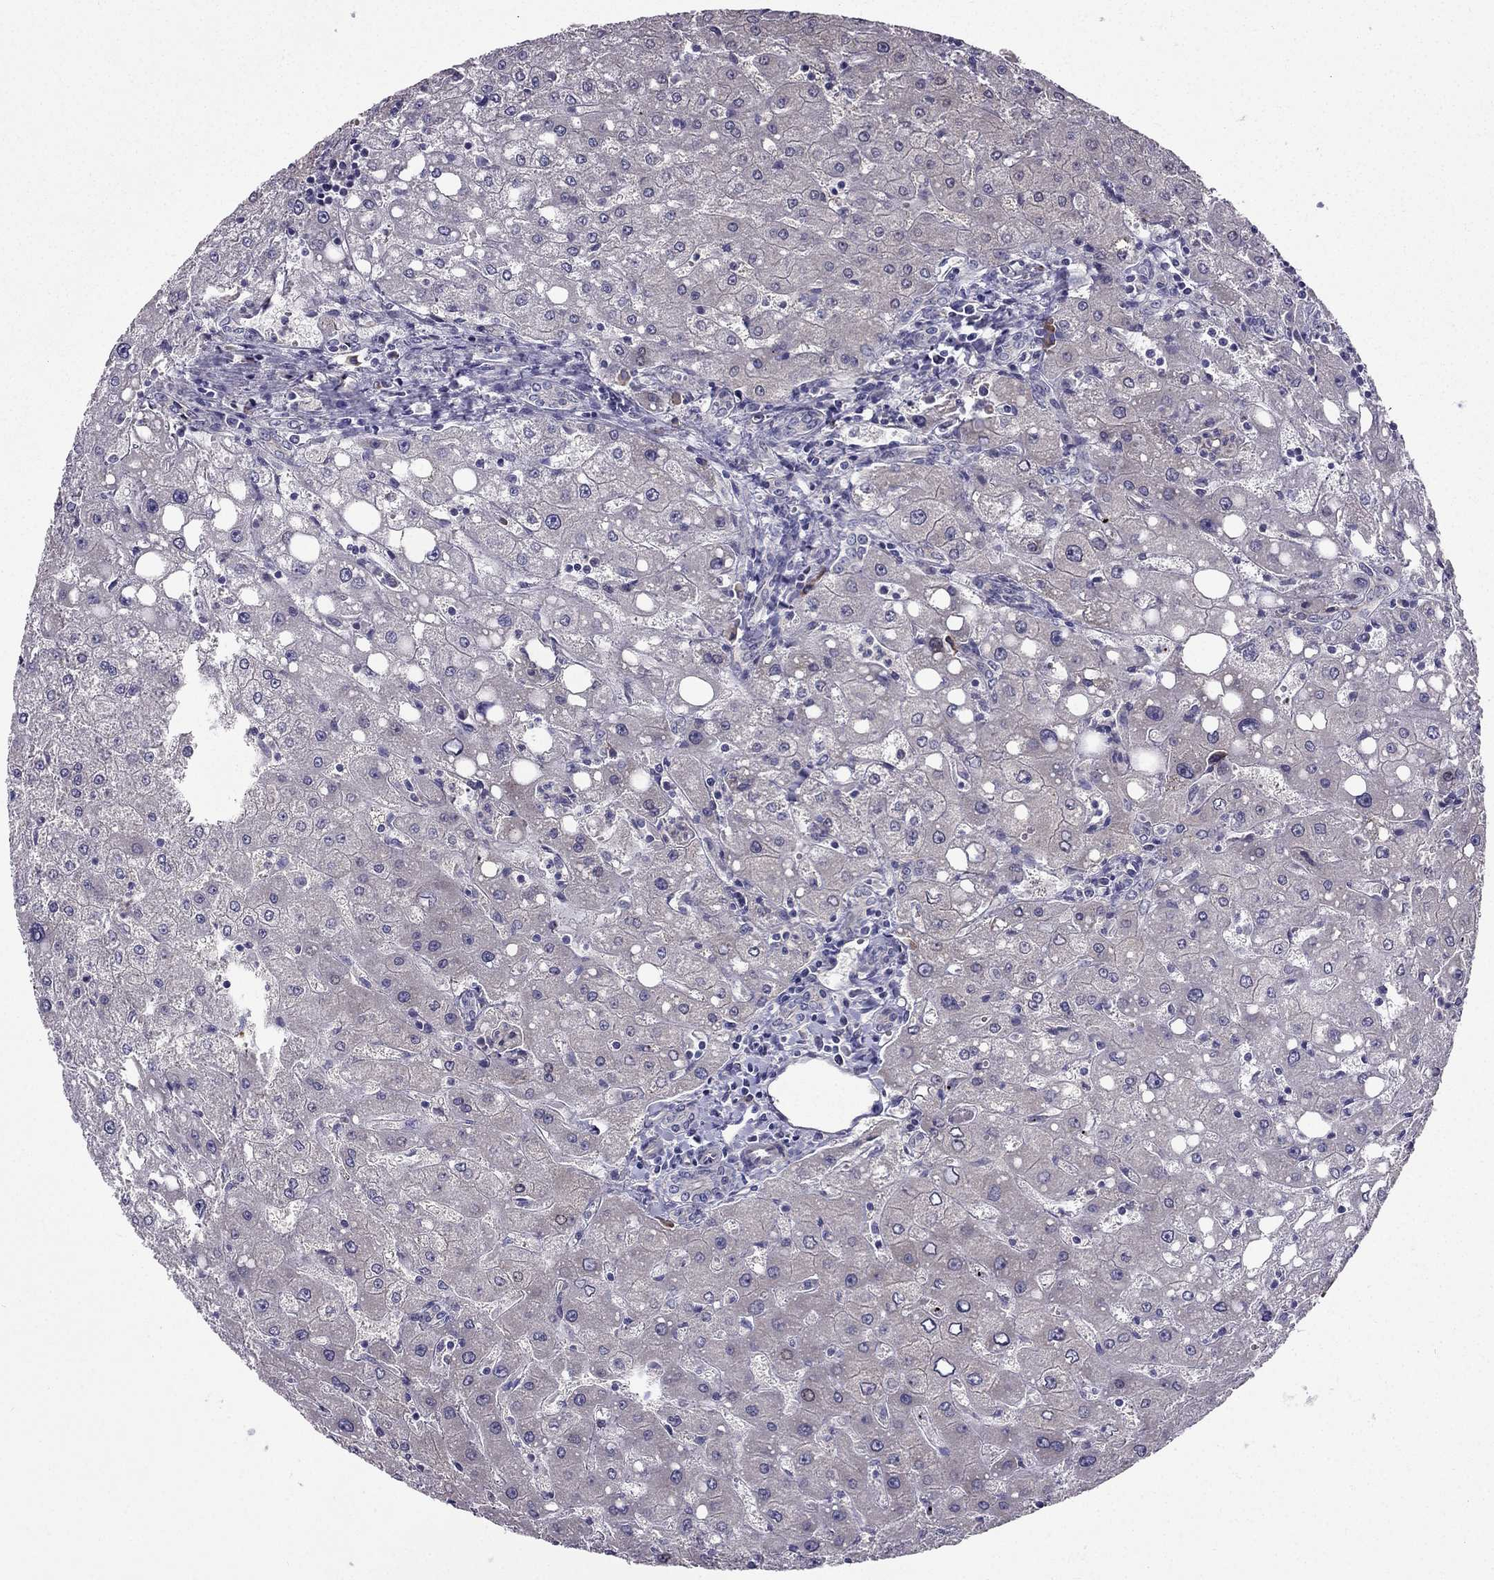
{"staining": {"intensity": "negative", "quantity": "none", "location": "none"}, "tissue": "liver", "cell_type": "Cholangiocytes", "image_type": "normal", "snomed": [{"axis": "morphology", "description": "Normal tissue, NOS"}, {"axis": "topography", "description": "Liver"}], "caption": "Image shows no protein positivity in cholangiocytes of unremarkable liver.", "gene": "ARHGEF28", "patient": {"sex": "female", "age": 53}}